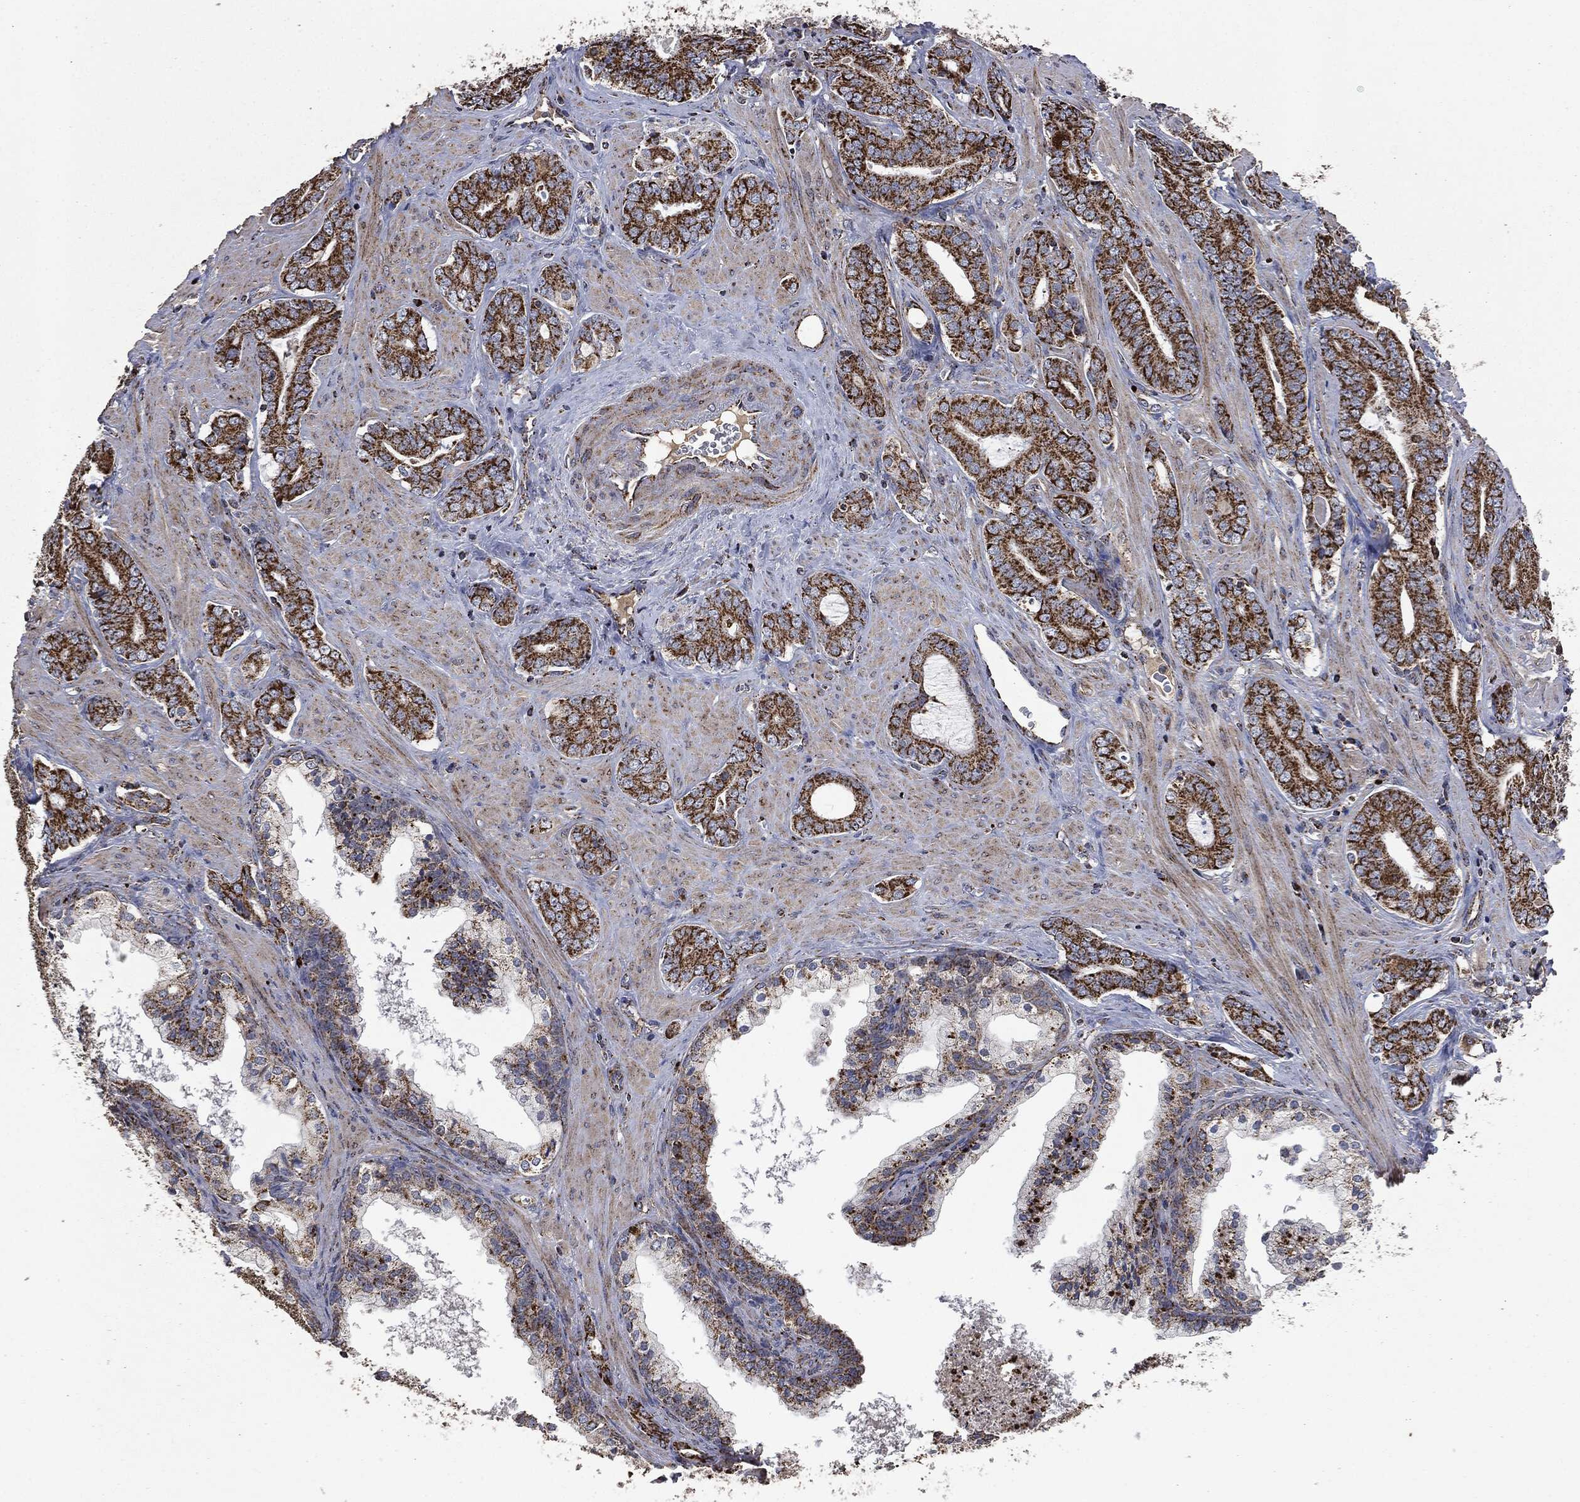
{"staining": {"intensity": "strong", "quantity": ">75%", "location": "cytoplasmic/membranous"}, "tissue": "prostate cancer", "cell_type": "Tumor cells", "image_type": "cancer", "snomed": [{"axis": "morphology", "description": "Adenocarcinoma, NOS"}, {"axis": "topography", "description": "Prostate"}], "caption": "Tumor cells show strong cytoplasmic/membranous staining in approximately >75% of cells in adenocarcinoma (prostate). (DAB (3,3'-diaminobenzidine) = brown stain, brightfield microscopy at high magnification).", "gene": "RYK", "patient": {"sex": "male", "age": 55}}